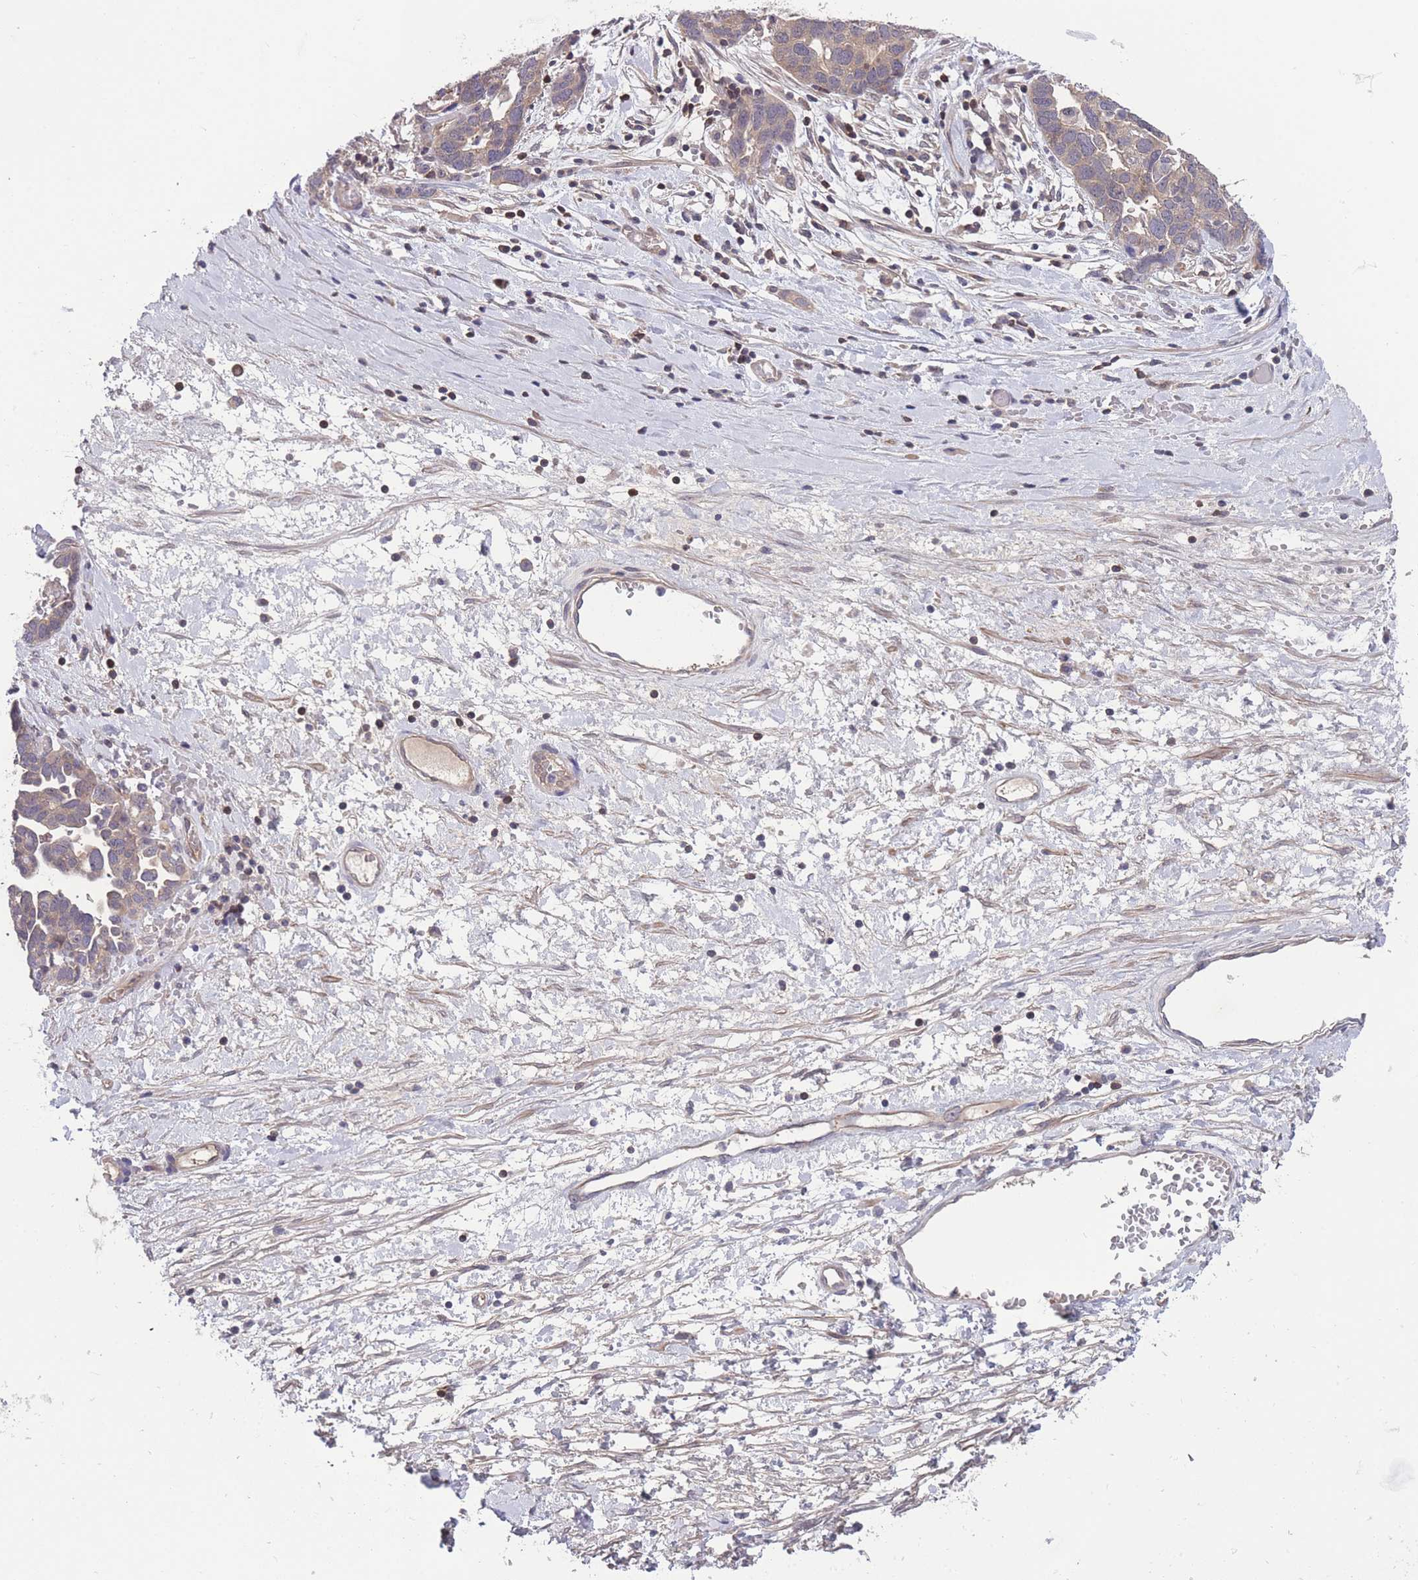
{"staining": {"intensity": "weak", "quantity": ">75%", "location": "cytoplasmic/membranous"}, "tissue": "ovarian cancer", "cell_type": "Tumor cells", "image_type": "cancer", "snomed": [{"axis": "morphology", "description": "Cystadenocarcinoma, serous, NOS"}, {"axis": "topography", "description": "Ovary"}], "caption": "High-magnification brightfield microscopy of ovarian cancer (serous cystadenocarcinoma) stained with DAB (3,3'-diaminobenzidine) (brown) and counterstained with hematoxylin (blue). tumor cells exhibit weak cytoplasmic/membranous expression is identified in about>75% of cells.", "gene": "UBE2N", "patient": {"sex": "female", "age": 54}}